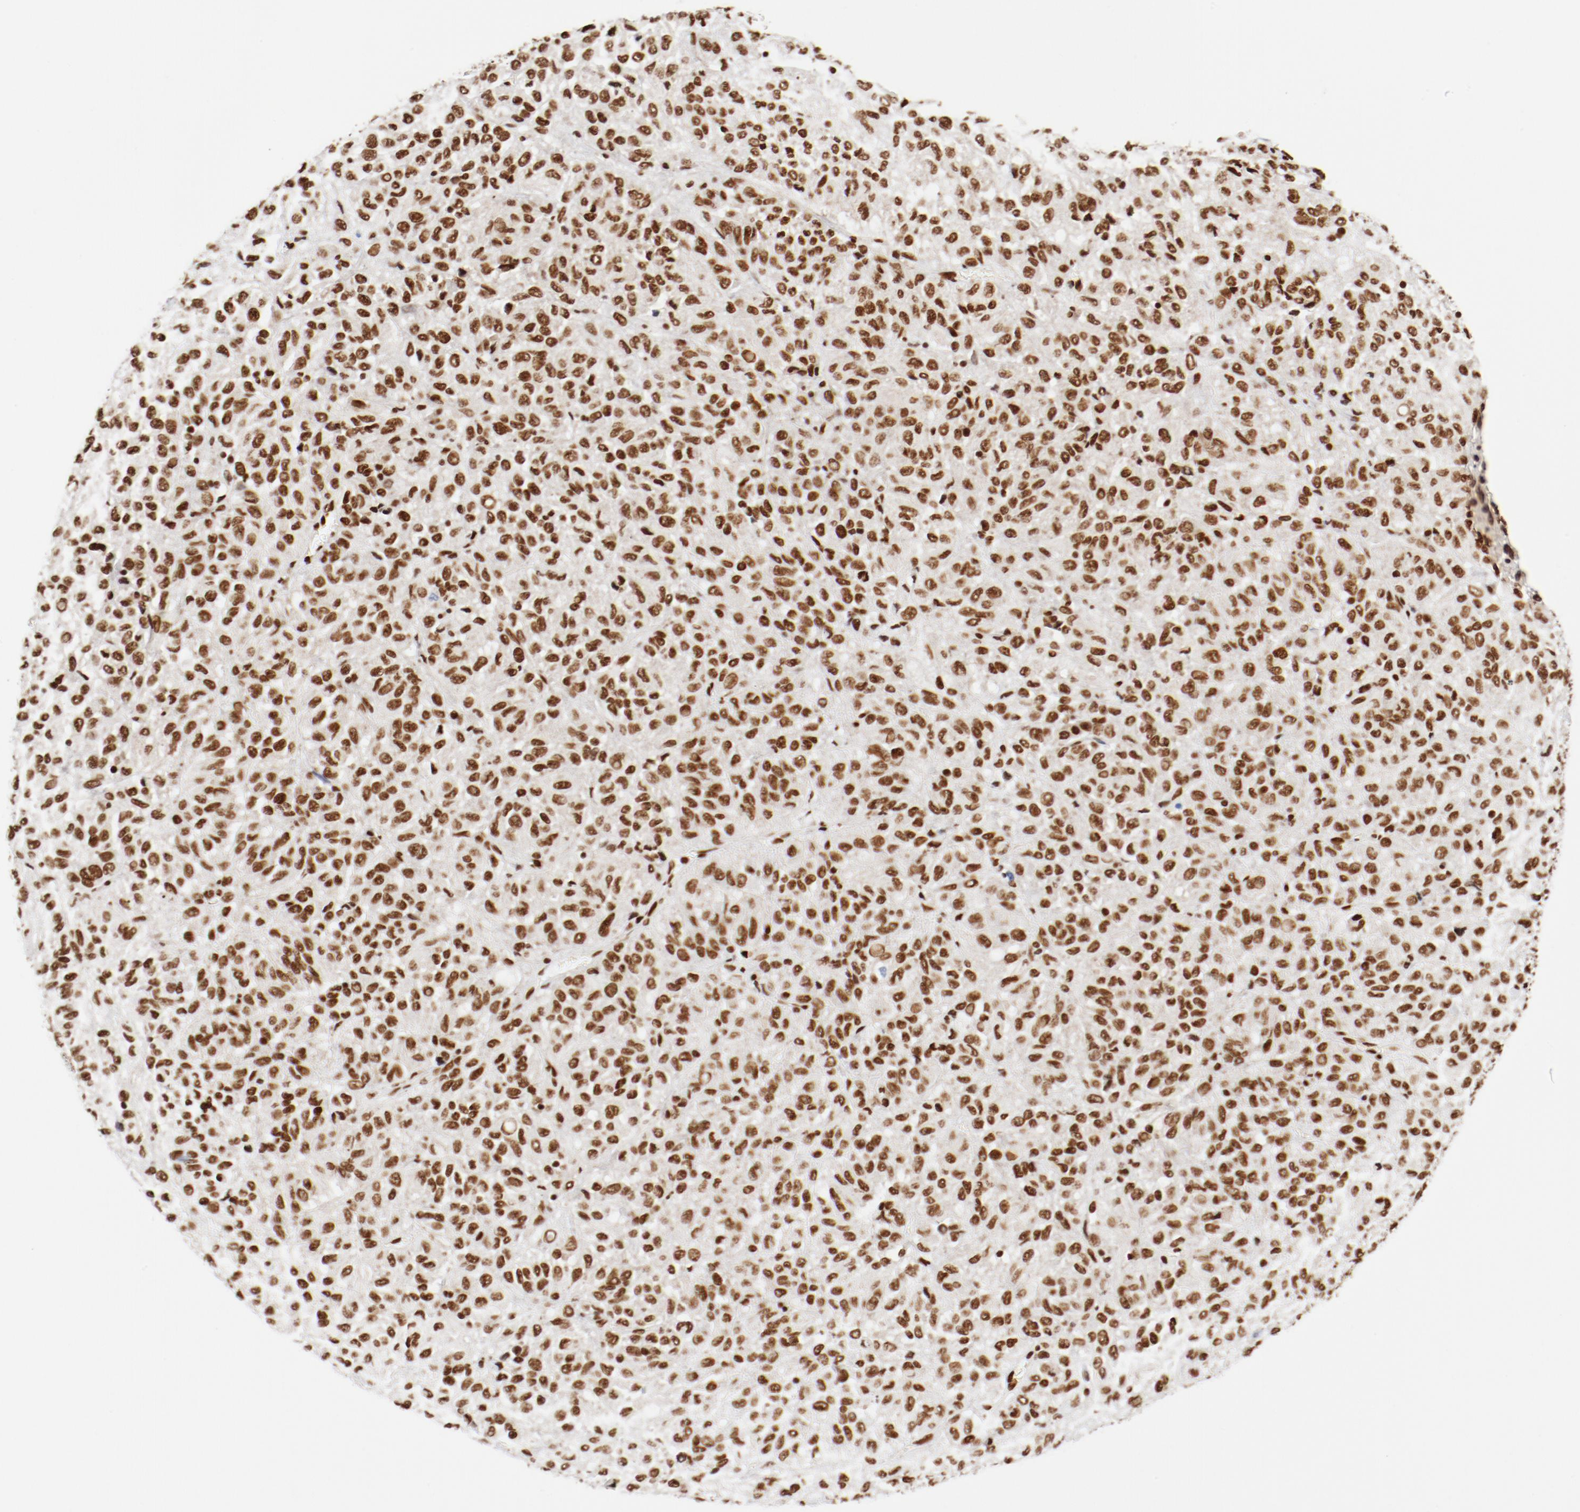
{"staining": {"intensity": "moderate", "quantity": ">75%", "location": "nuclear"}, "tissue": "melanoma", "cell_type": "Tumor cells", "image_type": "cancer", "snomed": [{"axis": "morphology", "description": "Malignant melanoma, Metastatic site"}, {"axis": "topography", "description": "Lung"}], "caption": "Immunohistochemistry image of neoplastic tissue: human melanoma stained using immunohistochemistry exhibits medium levels of moderate protein expression localized specifically in the nuclear of tumor cells, appearing as a nuclear brown color.", "gene": "CTBP1", "patient": {"sex": "male", "age": 64}}